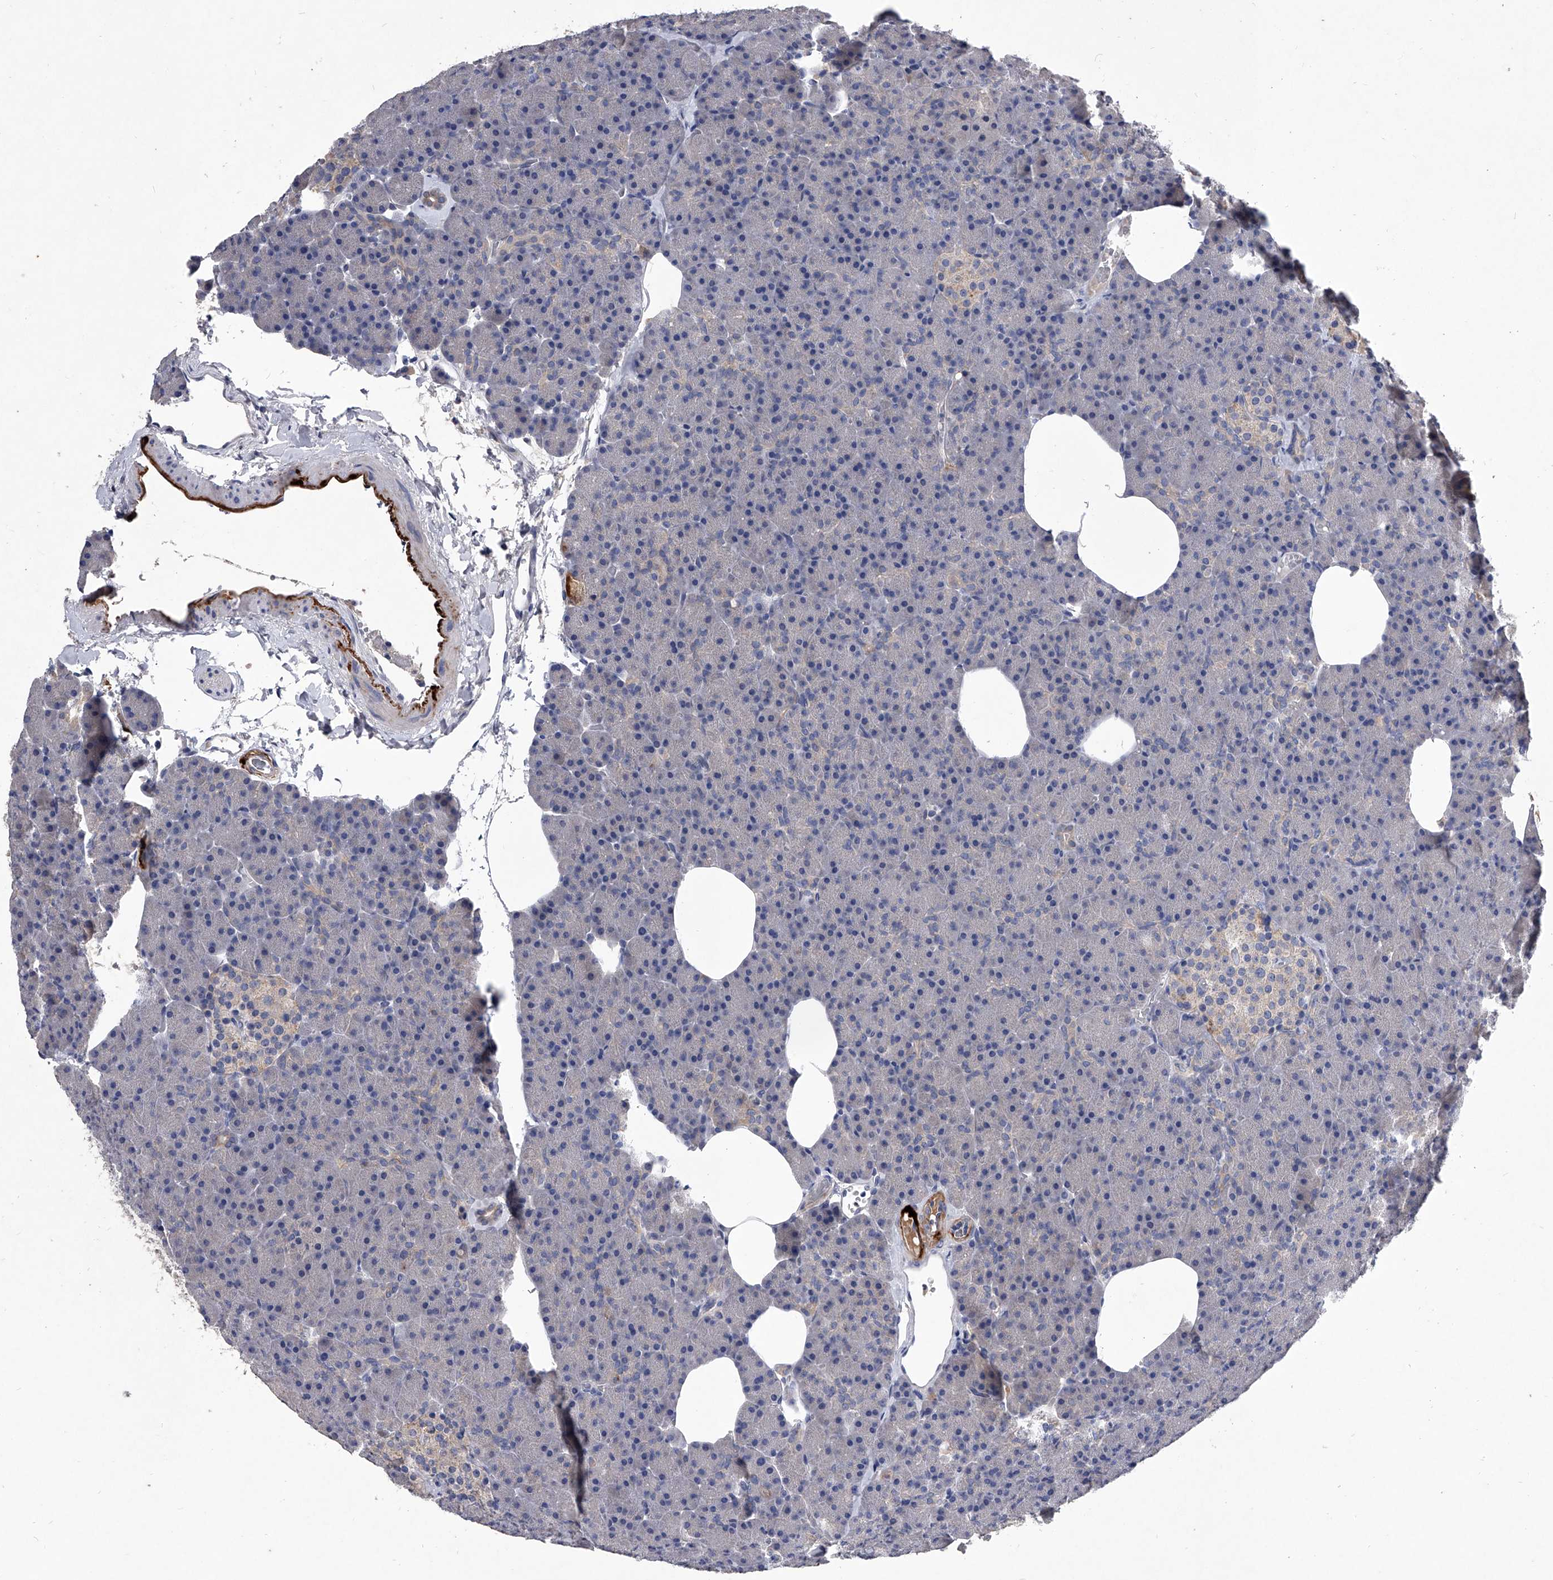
{"staining": {"intensity": "moderate", "quantity": "<25%", "location": "cytoplasmic/membranous"}, "tissue": "pancreas", "cell_type": "Exocrine glandular cells", "image_type": "normal", "snomed": [{"axis": "morphology", "description": "Normal tissue, NOS"}, {"axis": "morphology", "description": "Carcinoid, malignant, NOS"}, {"axis": "topography", "description": "Pancreas"}], "caption": "Immunohistochemical staining of unremarkable pancreas shows <25% levels of moderate cytoplasmic/membranous protein staining in about <25% of exocrine glandular cells. (DAB (3,3'-diaminobenzidine) IHC with brightfield microscopy, high magnification).", "gene": "C5", "patient": {"sex": "female", "age": 35}}